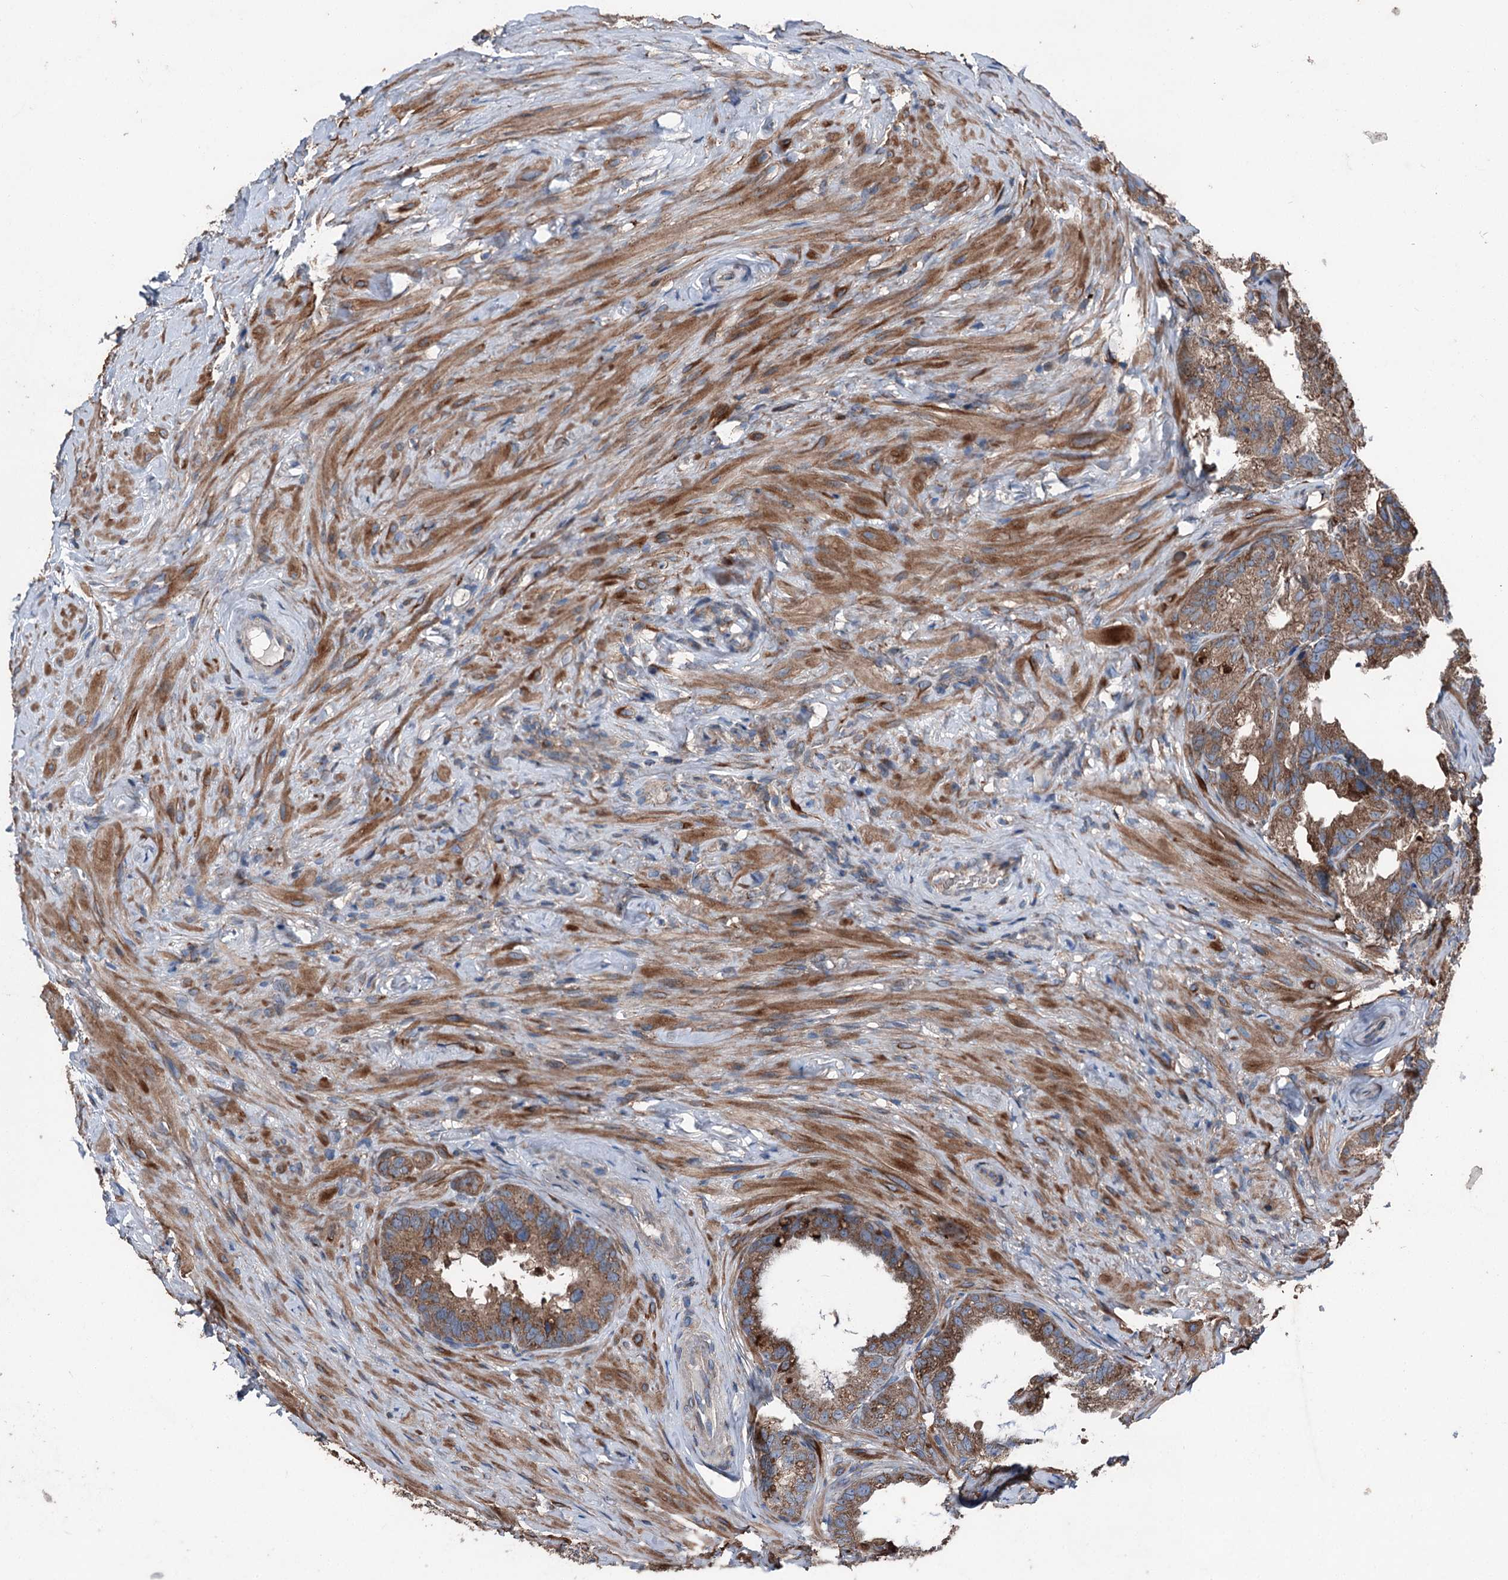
{"staining": {"intensity": "moderate", "quantity": ">75%", "location": "cytoplasmic/membranous"}, "tissue": "seminal vesicle", "cell_type": "Glandular cells", "image_type": "normal", "snomed": [{"axis": "morphology", "description": "Normal tissue, NOS"}, {"axis": "topography", "description": "Seminal veicle"}], "caption": "About >75% of glandular cells in normal seminal vesicle show moderate cytoplasmic/membranous protein expression as visualized by brown immunohistochemical staining.", "gene": "RUFY1", "patient": {"sex": "male", "age": 60}}